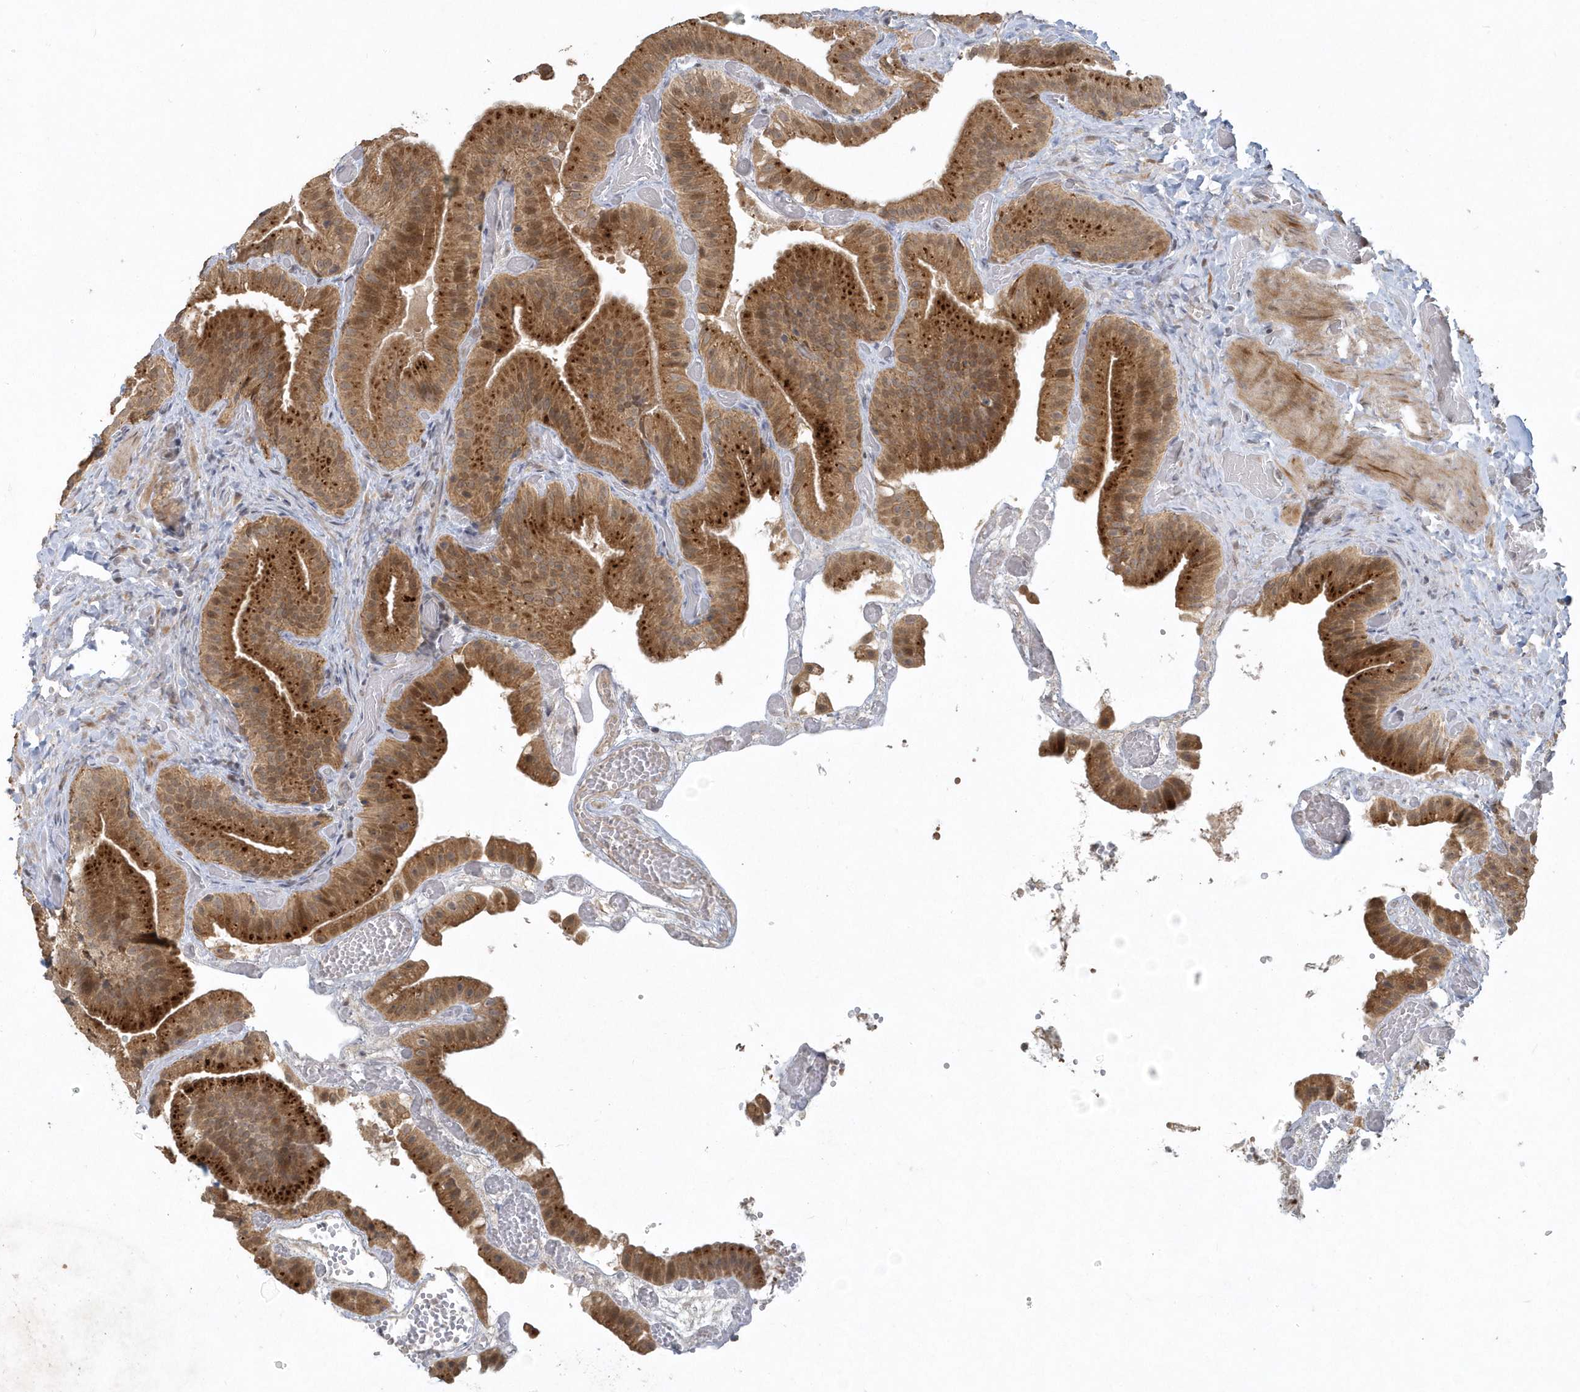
{"staining": {"intensity": "strong", "quantity": ">75%", "location": "cytoplasmic/membranous"}, "tissue": "gallbladder", "cell_type": "Glandular cells", "image_type": "normal", "snomed": [{"axis": "morphology", "description": "Normal tissue, NOS"}, {"axis": "topography", "description": "Gallbladder"}], "caption": "Immunohistochemistry (IHC) photomicrograph of normal gallbladder: human gallbladder stained using IHC displays high levels of strong protein expression localized specifically in the cytoplasmic/membranous of glandular cells, appearing as a cytoplasmic/membranous brown color.", "gene": "TRAIP", "patient": {"sex": "female", "age": 64}}